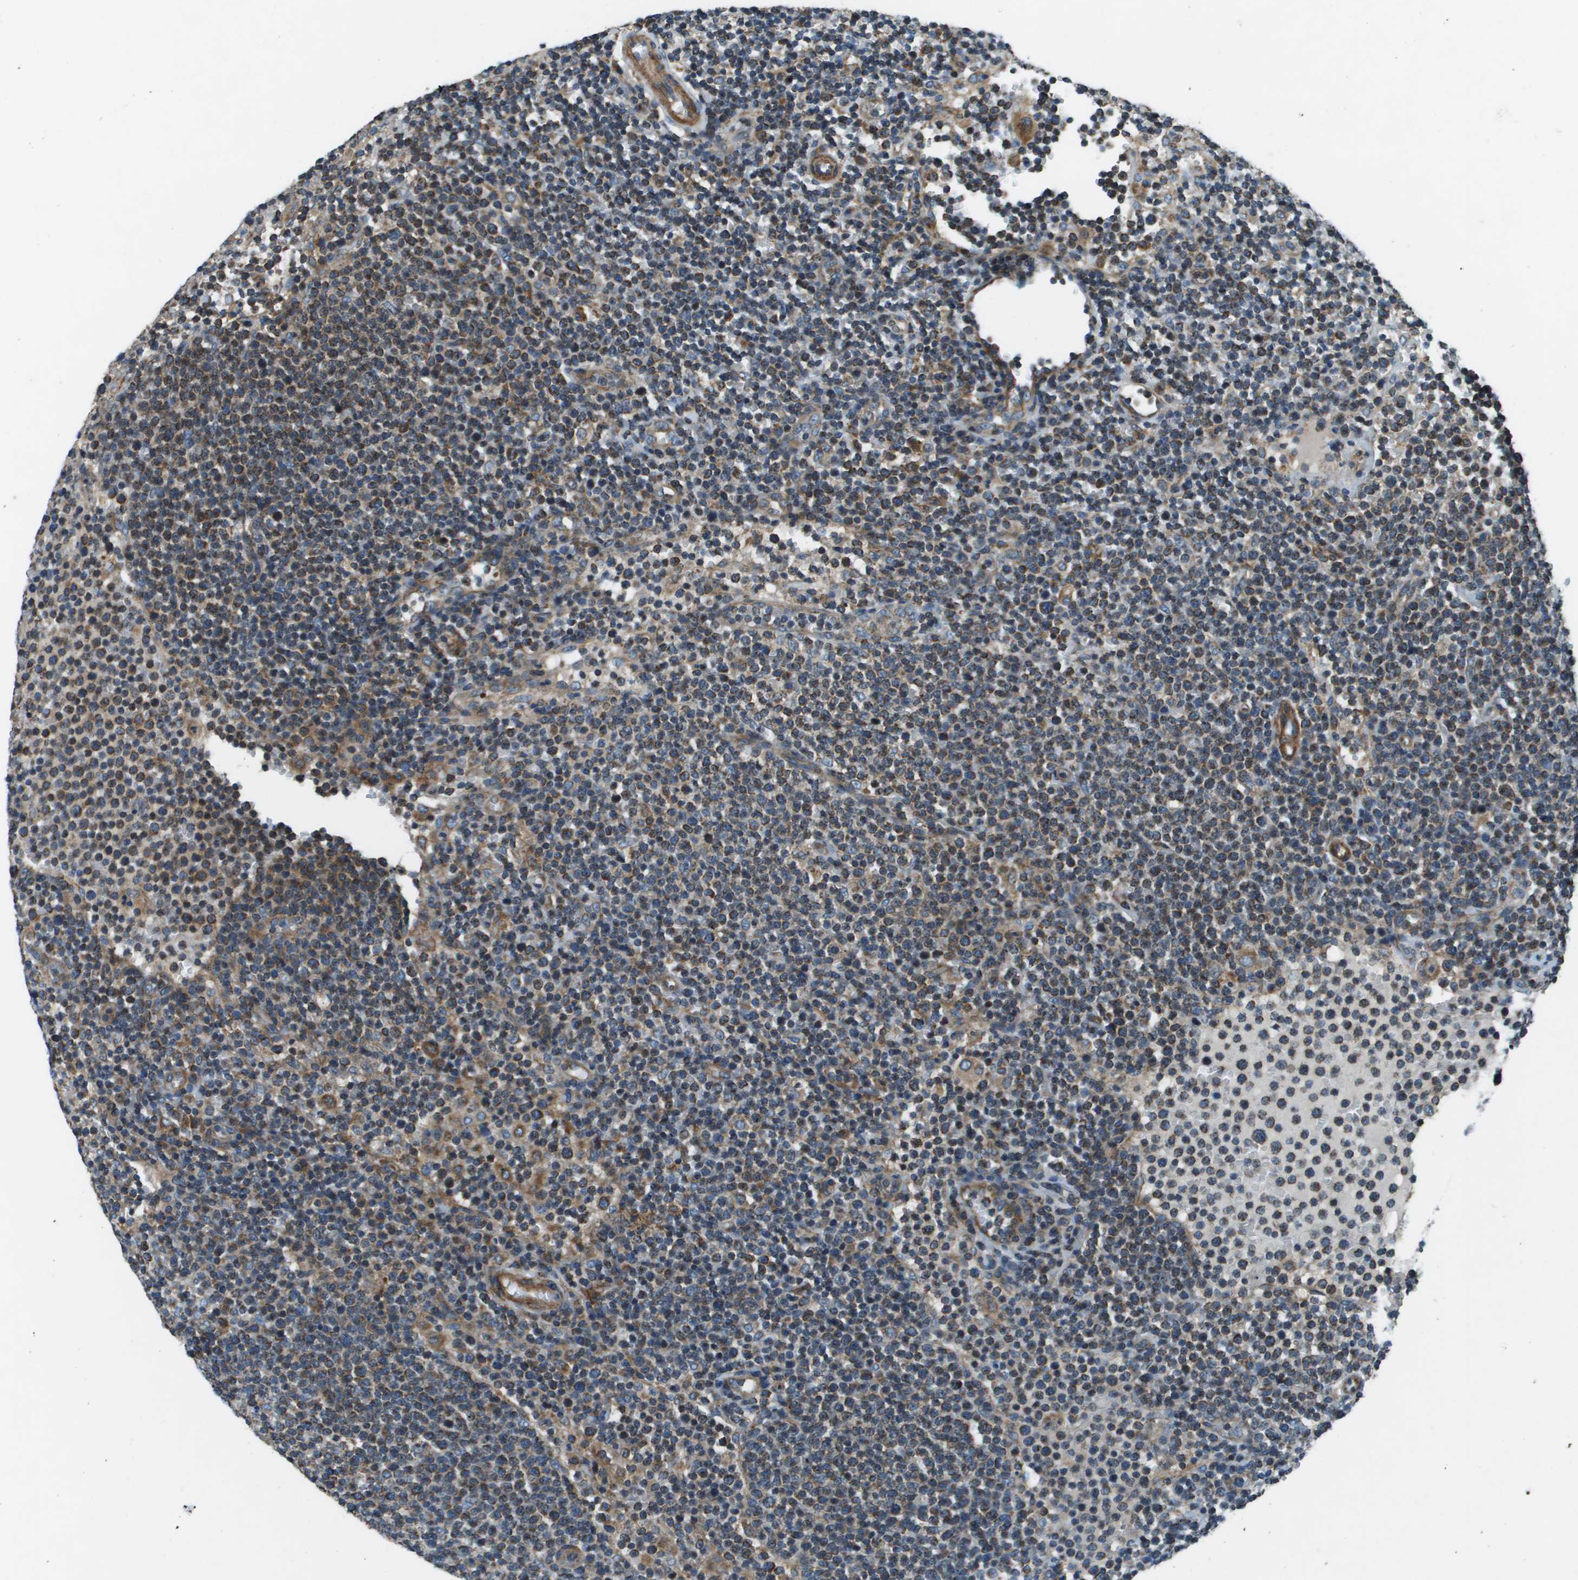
{"staining": {"intensity": "moderate", "quantity": "25%-75%", "location": "cytoplasmic/membranous"}, "tissue": "lymphoma", "cell_type": "Tumor cells", "image_type": "cancer", "snomed": [{"axis": "morphology", "description": "Malignant lymphoma, non-Hodgkin's type, High grade"}, {"axis": "topography", "description": "Lymph node"}], "caption": "Lymphoma tissue exhibits moderate cytoplasmic/membranous positivity in approximately 25%-75% of tumor cells", "gene": "TMEM51", "patient": {"sex": "male", "age": 61}}